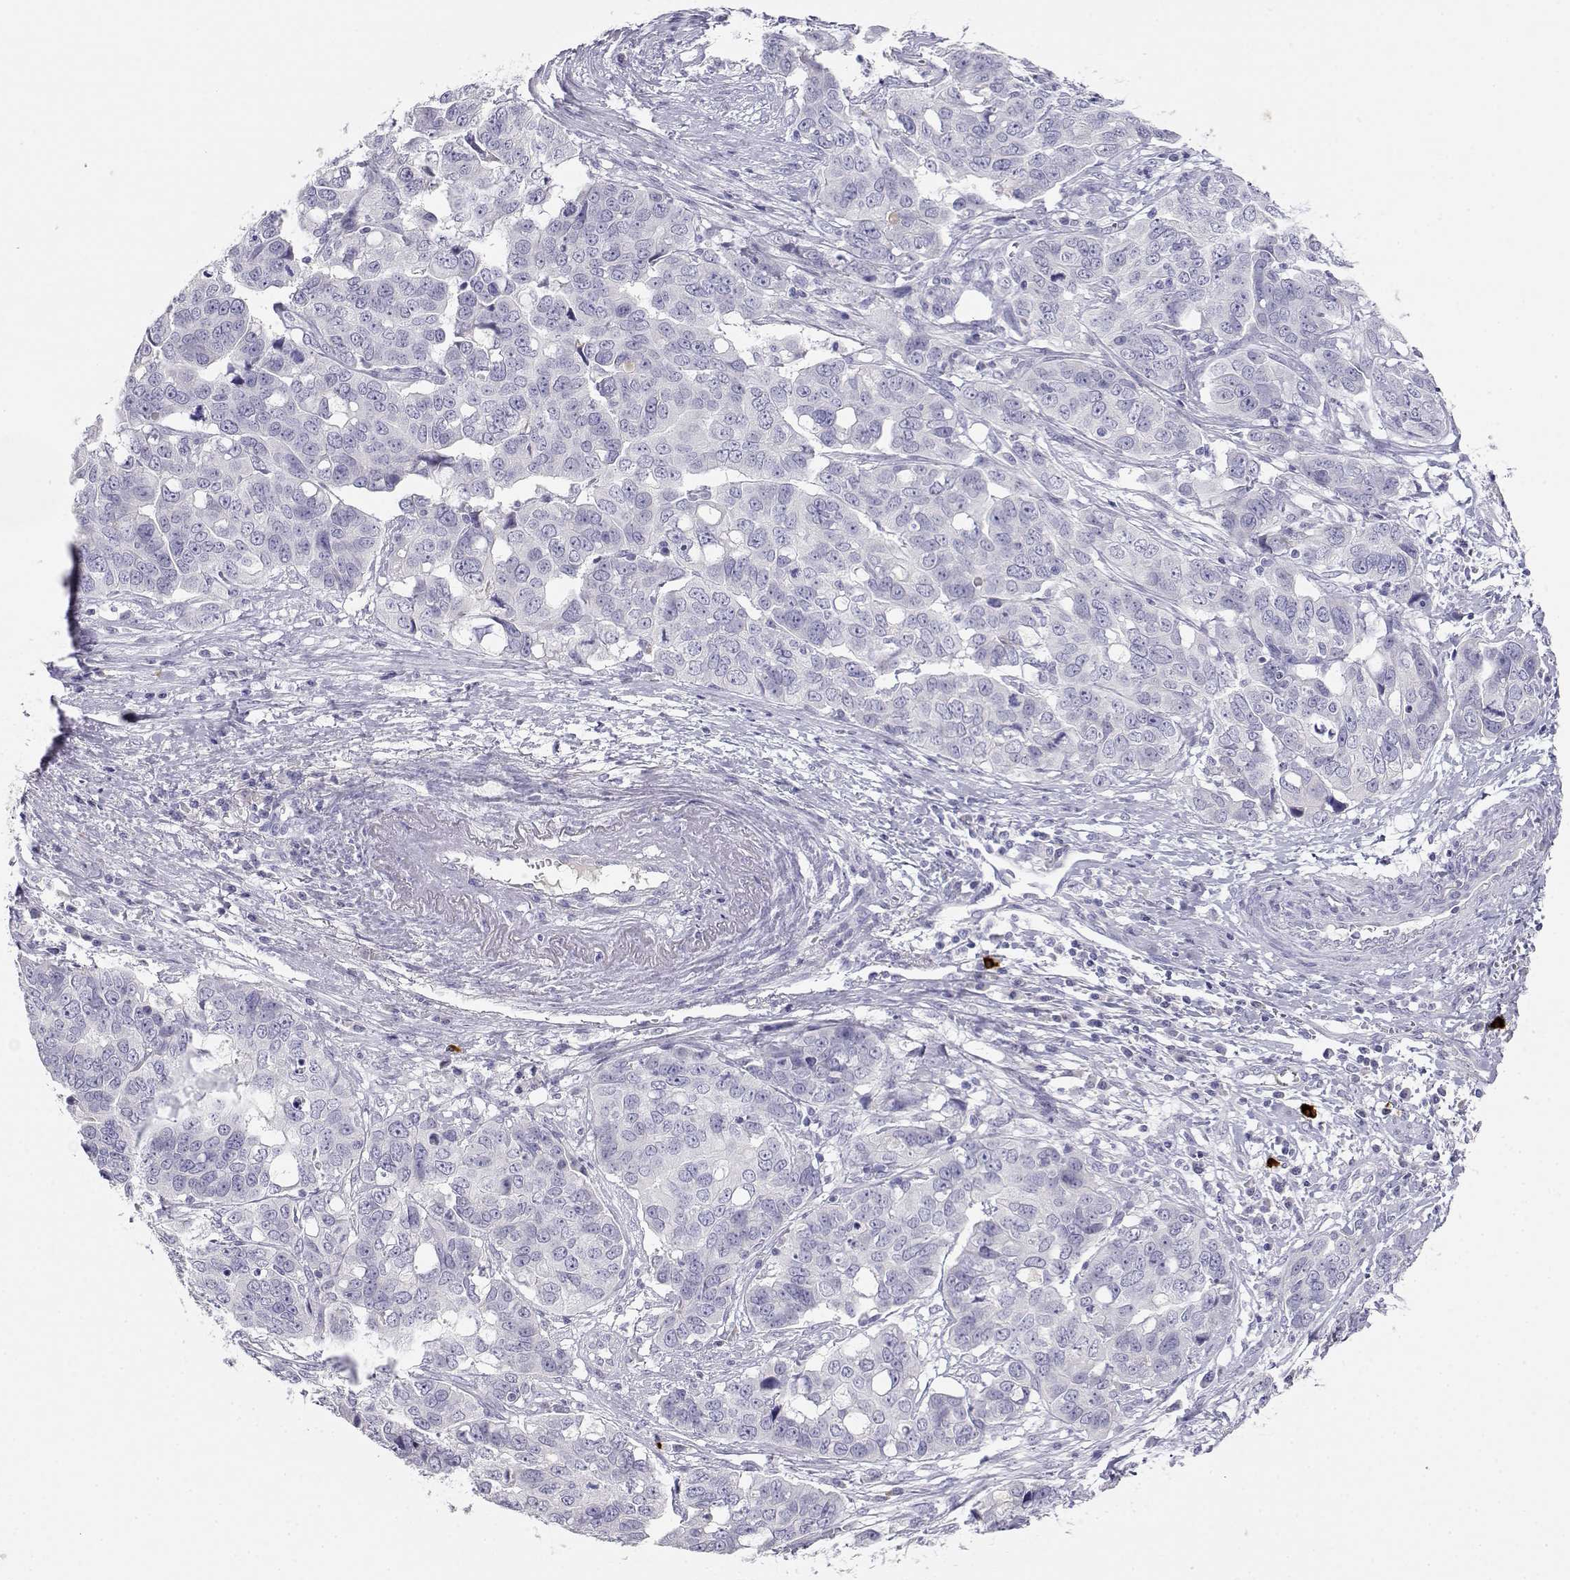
{"staining": {"intensity": "negative", "quantity": "none", "location": "none"}, "tissue": "ovarian cancer", "cell_type": "Tumor cells", "image_type": "cancer", "snomed": [{"axis": "morphology", "description": "Carcinoma, endometroid"}, {"axis": "topography", "description": "Ovary"}], "caption": "Image shows no protein positivity in tumor cells of ovarian cancer tissue.", "gene": "GPR174", "patient": {"sex": "female", "age": 78}}